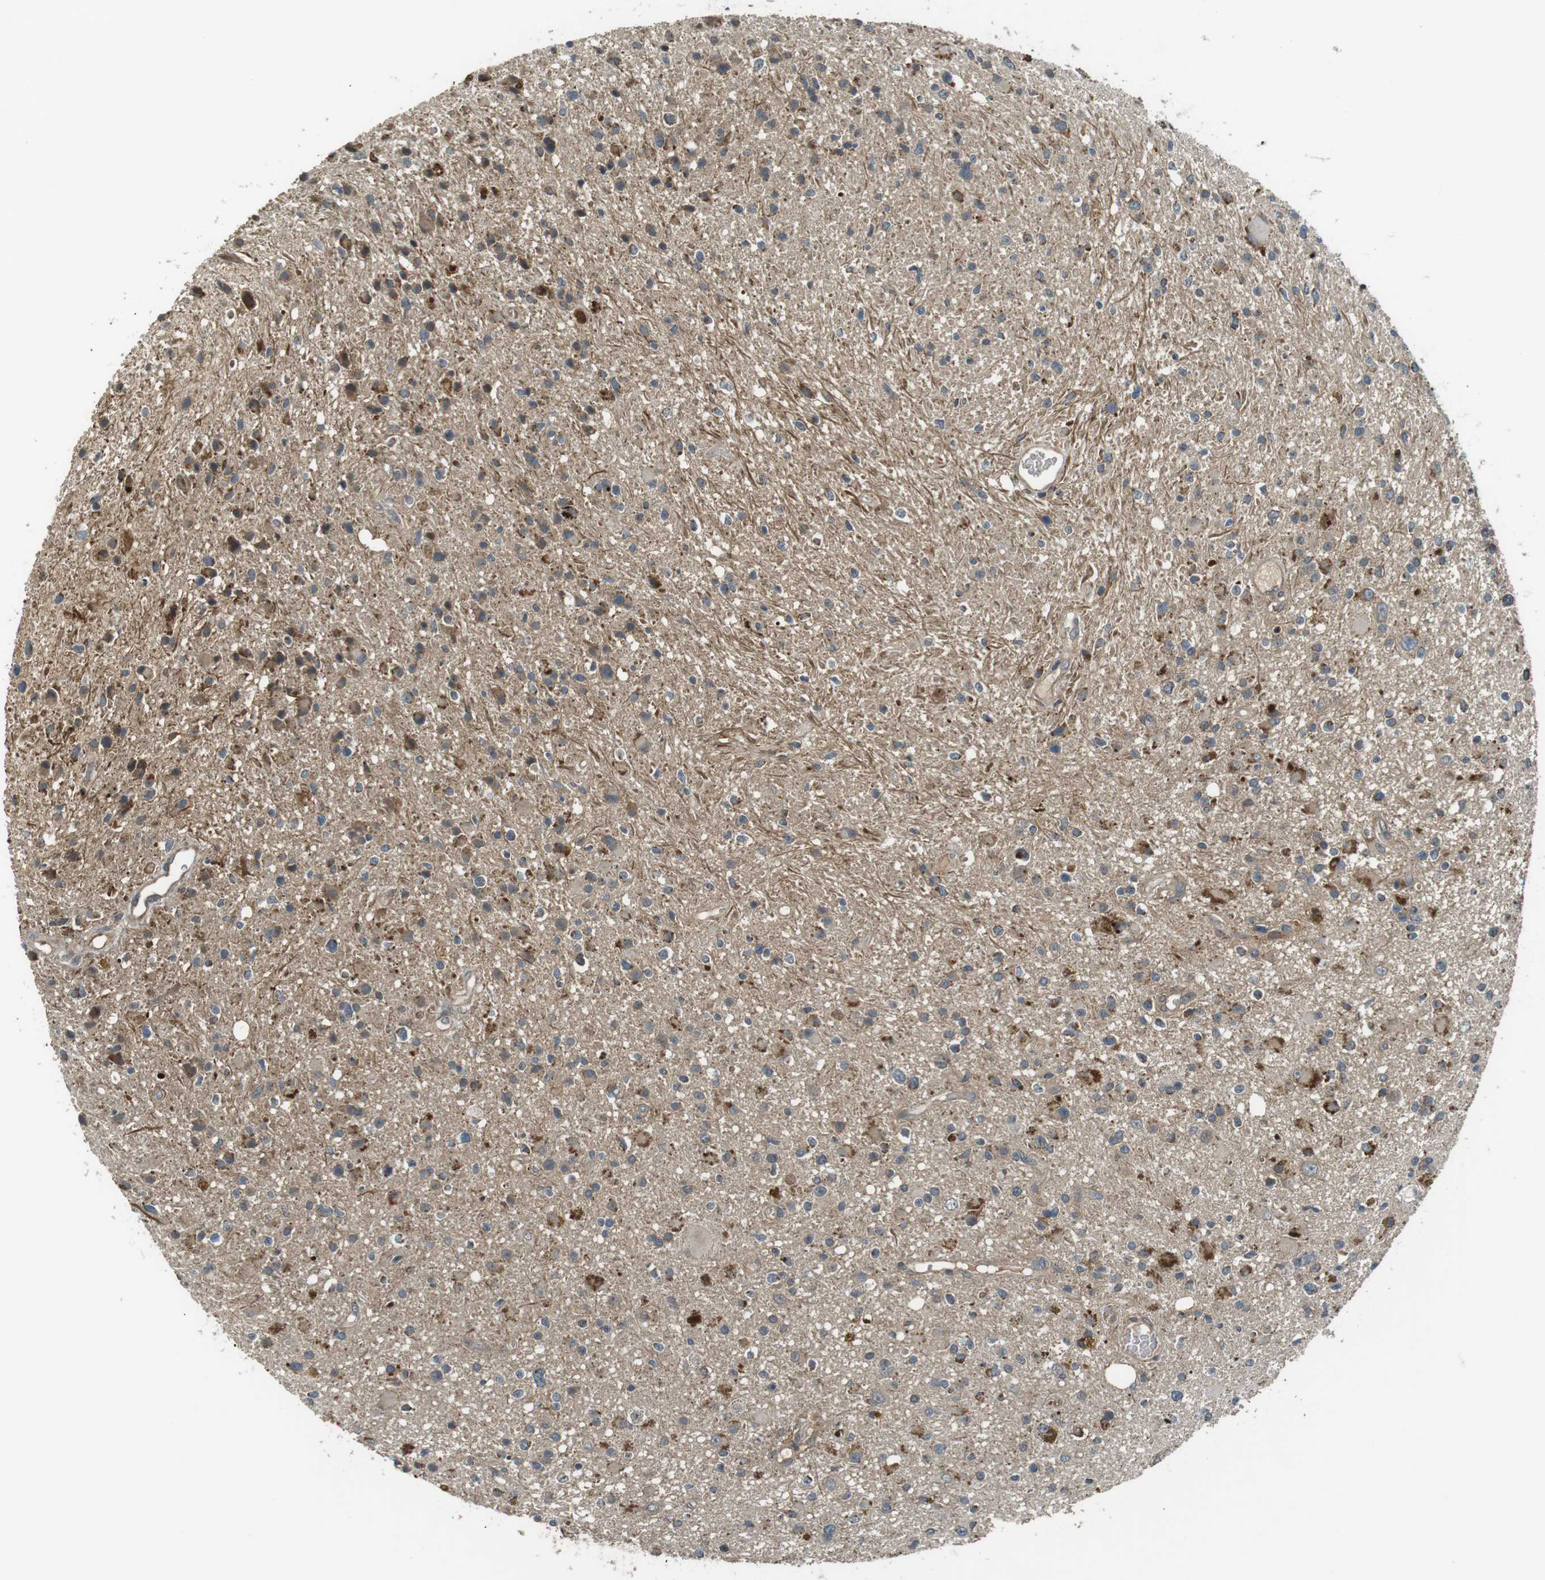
{"staining": {"intensity": "moderate", "quantity": "25%-75%", "location": "cytoplasmic/membranous"}, "tissue": "glioma", "cell_type": "Tumor cells", "image_type": "cancer", "snomed": [{"axis": "morphology", "description": "Glioma, malignant, High grade"}, {"axis": "topography", "description": "Brain"}], "caption": "DAB (3,3'-diaminobenzidine) immunohistochemical staining of human malignant high-grade glioma shows moderate cytoplasmic/membranous protein staining in approximately 25%-75% of tumor cells.", "gene": "IFFO2", "patient": {"sex": "male", "age": 33}}